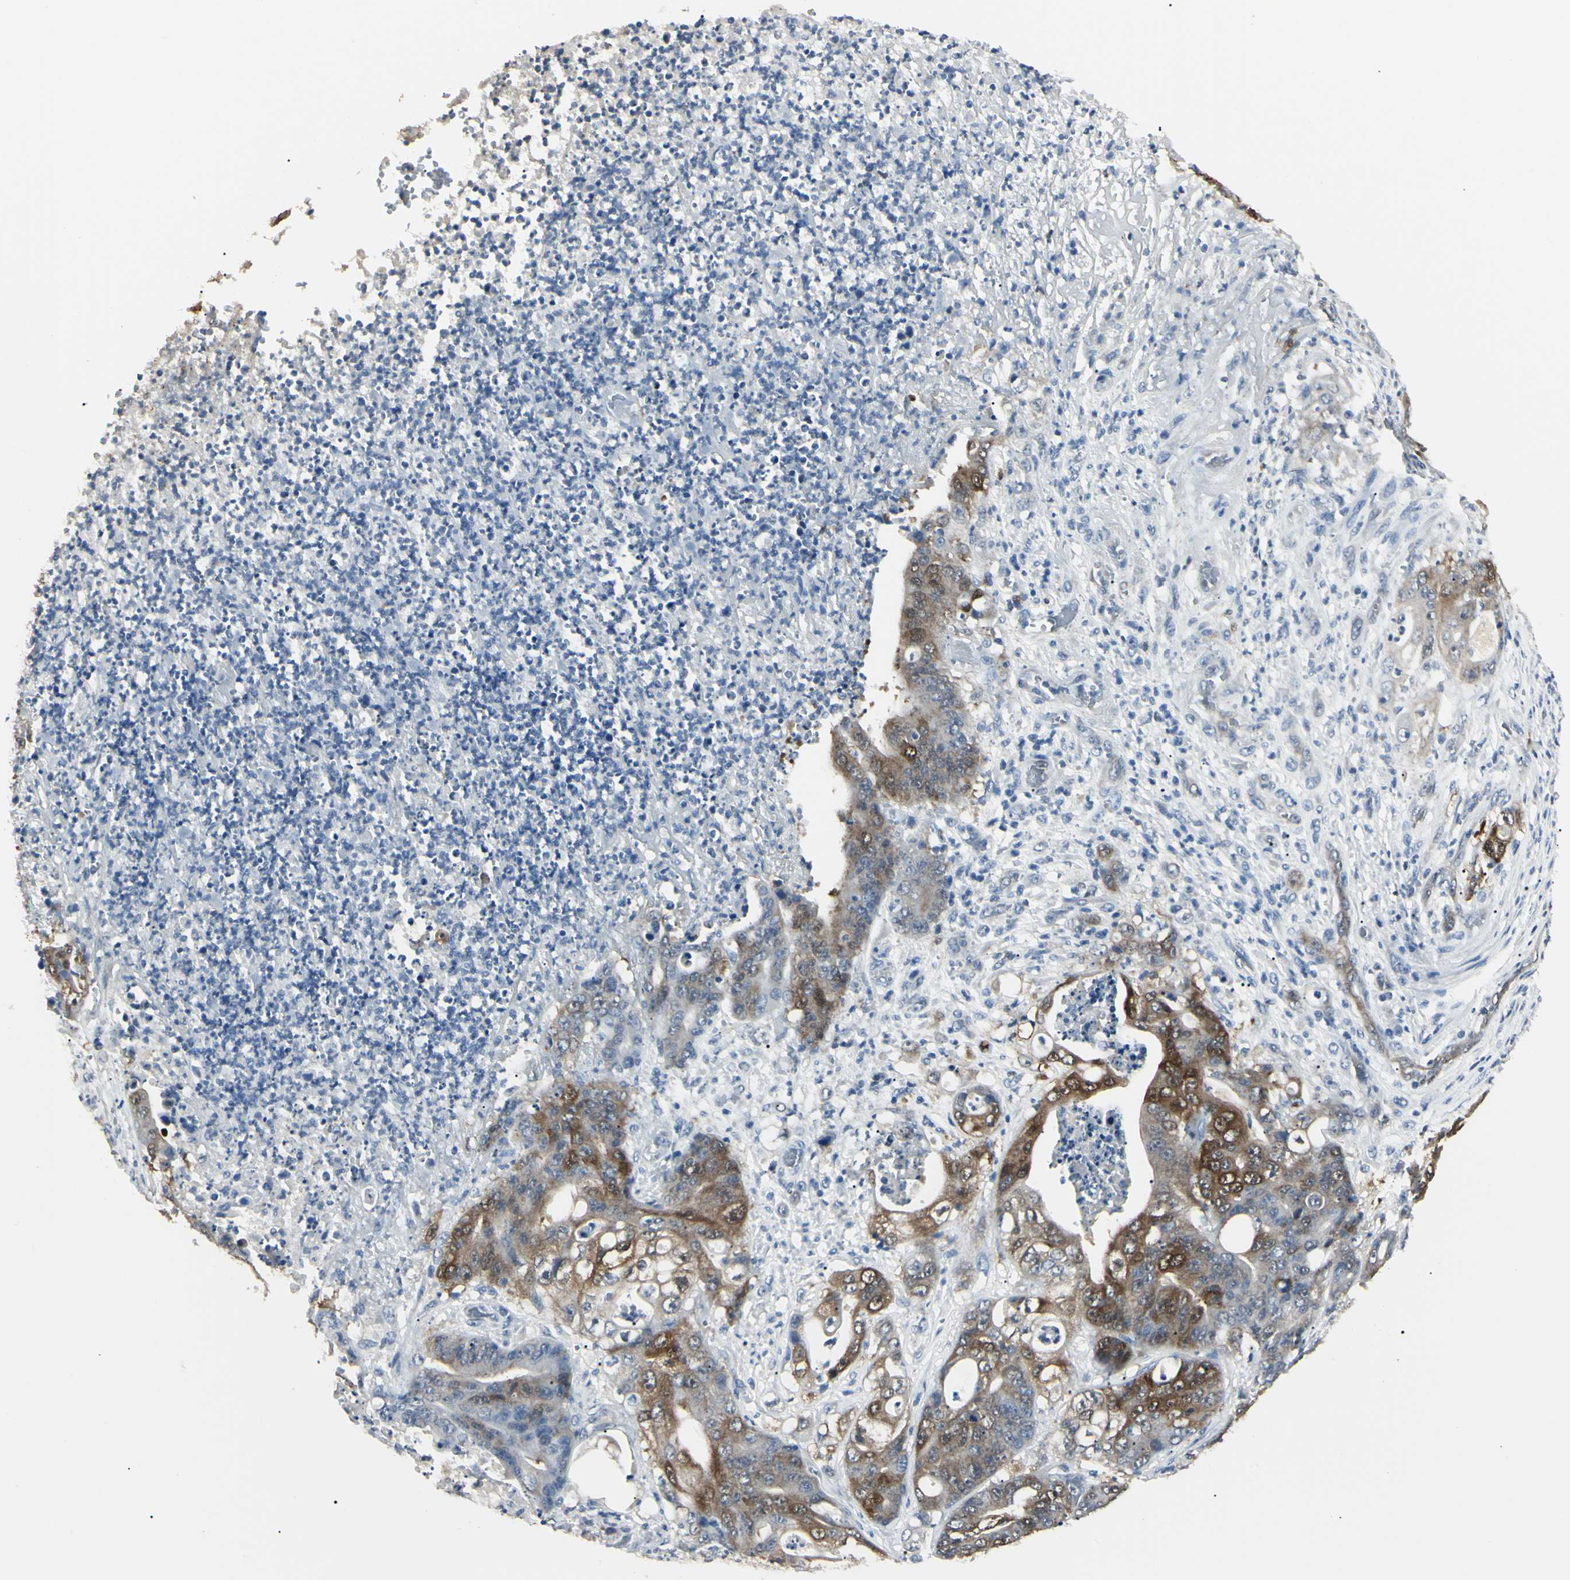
{"staining": {"intensity": "moderate", "quantity": "25%-75%", "location": "cytoplasmic/membranous,nuclear"}, "tissue": "stomach cancer", "cell_type": "Tumor cells", "image_type": "cancer", "snomed": [{"axis": "morphology", "description": "Adenocarcinoma, NOS"}, {"axis": "topography", "description": "Stomach"}], "caption": "Immunohistochemistry (IHC) image of neoplastic tissue: stomach cancer stained using immunohistochemistry (IHC) exhibits medium levels of moderate protein expression localized specifically in the cytoplasmic/membranous and nuclear of tumor cells, appearing as a cytoplasmic/membranous and nuclear brown color.", "gene": "AKR1C3", "patient": {"sex": "female", "age": 73}}